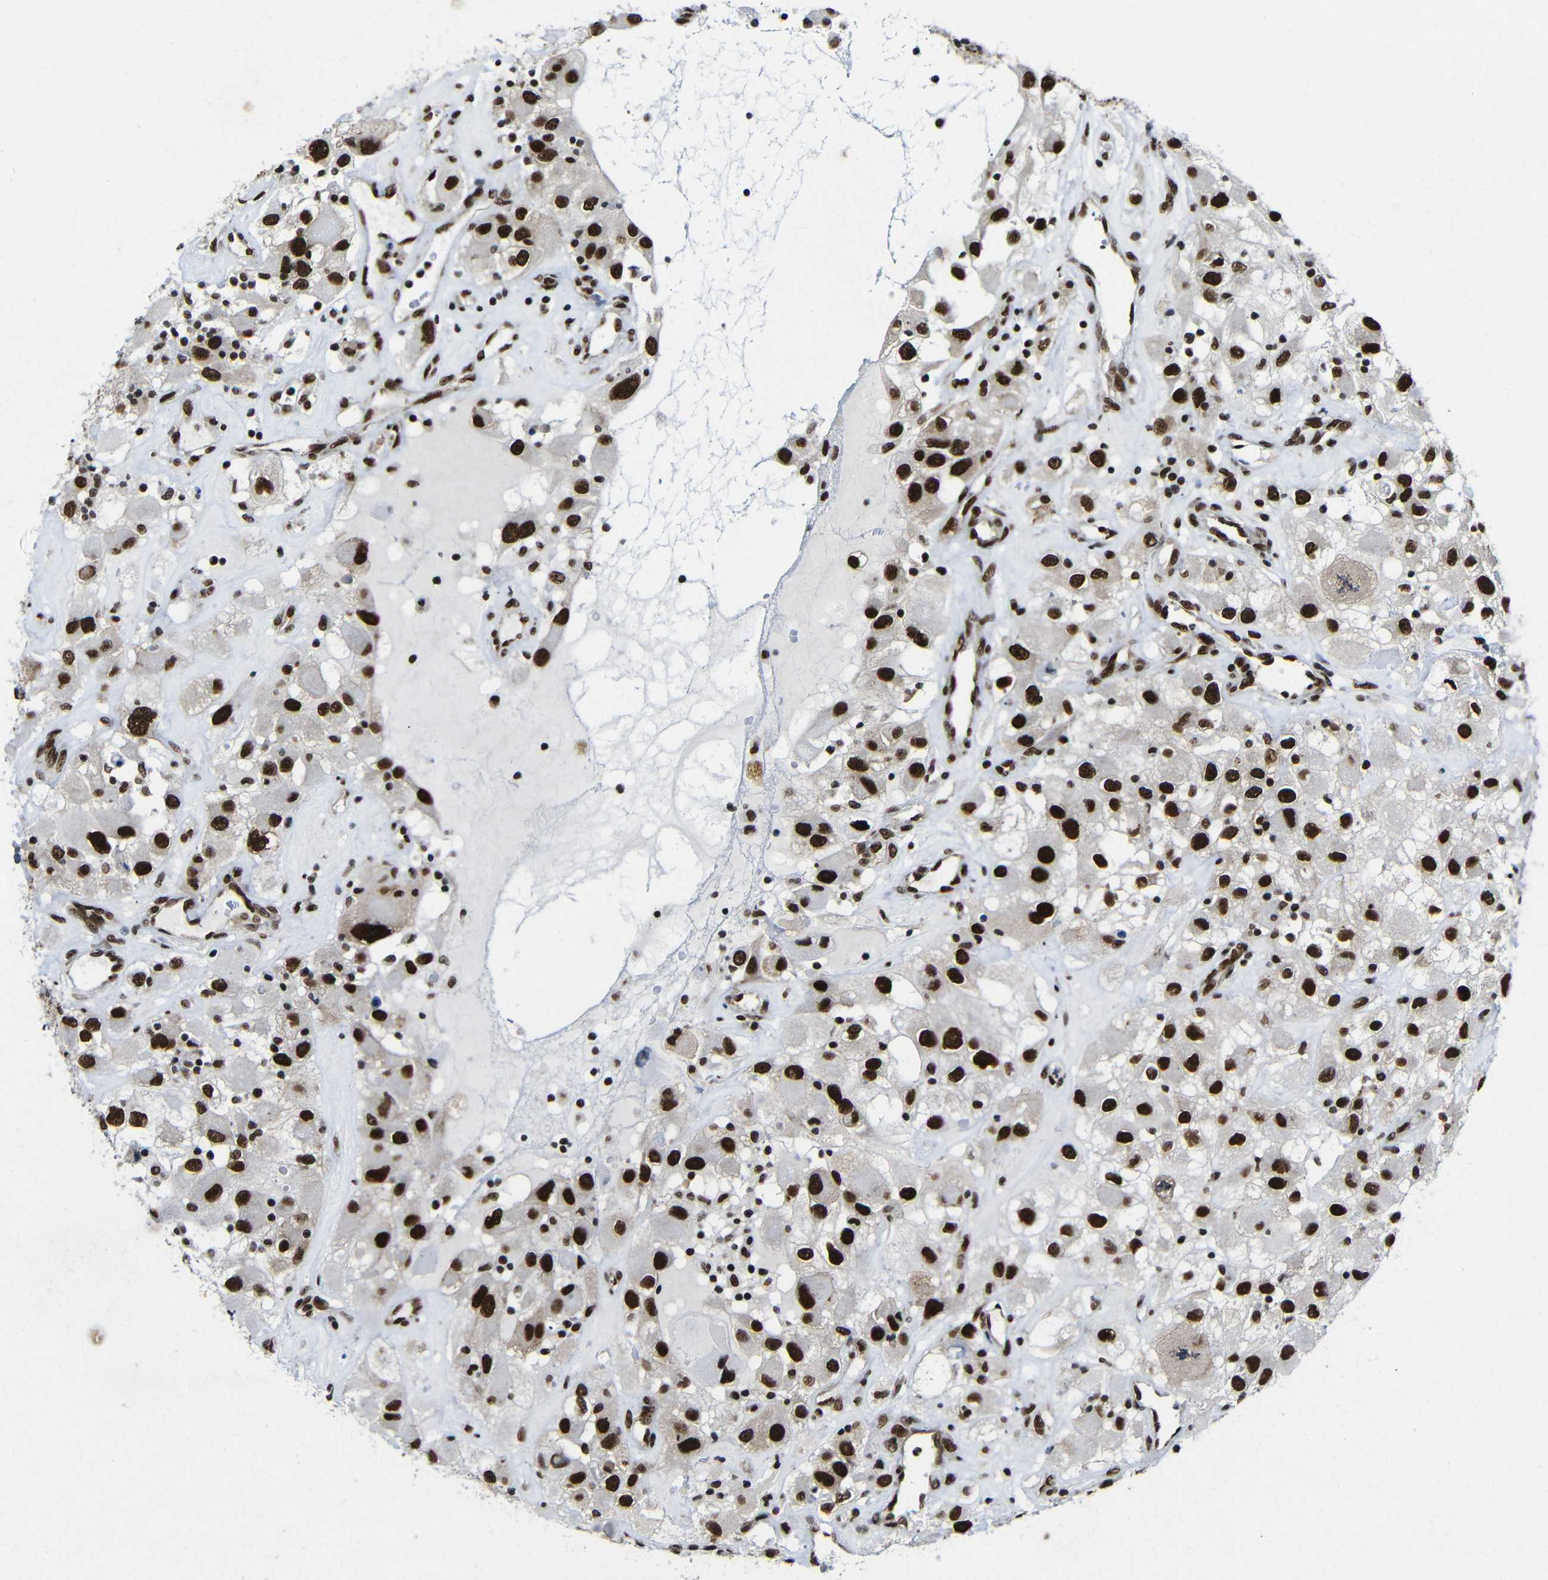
{"staining": {"intensity": "strong", "quantity": ">75%", "location": "nuclear"}, "tissue": "renal cancer", "cell_type": "Tumor cells", "image_type": "cancer", "snomed": [{"axis": "morphology", "description": "Adenocarcinoma, NOS"}, {"axis": "topography", "description": "Kidney"}], "caption": "A photomicrograph of human adenocarcinoma (renal) stained for a protein shows strong nuclear brown staining in tumor cells.", "gene": "PTBP1", "patient": {"sex": "female", "age": 52}}